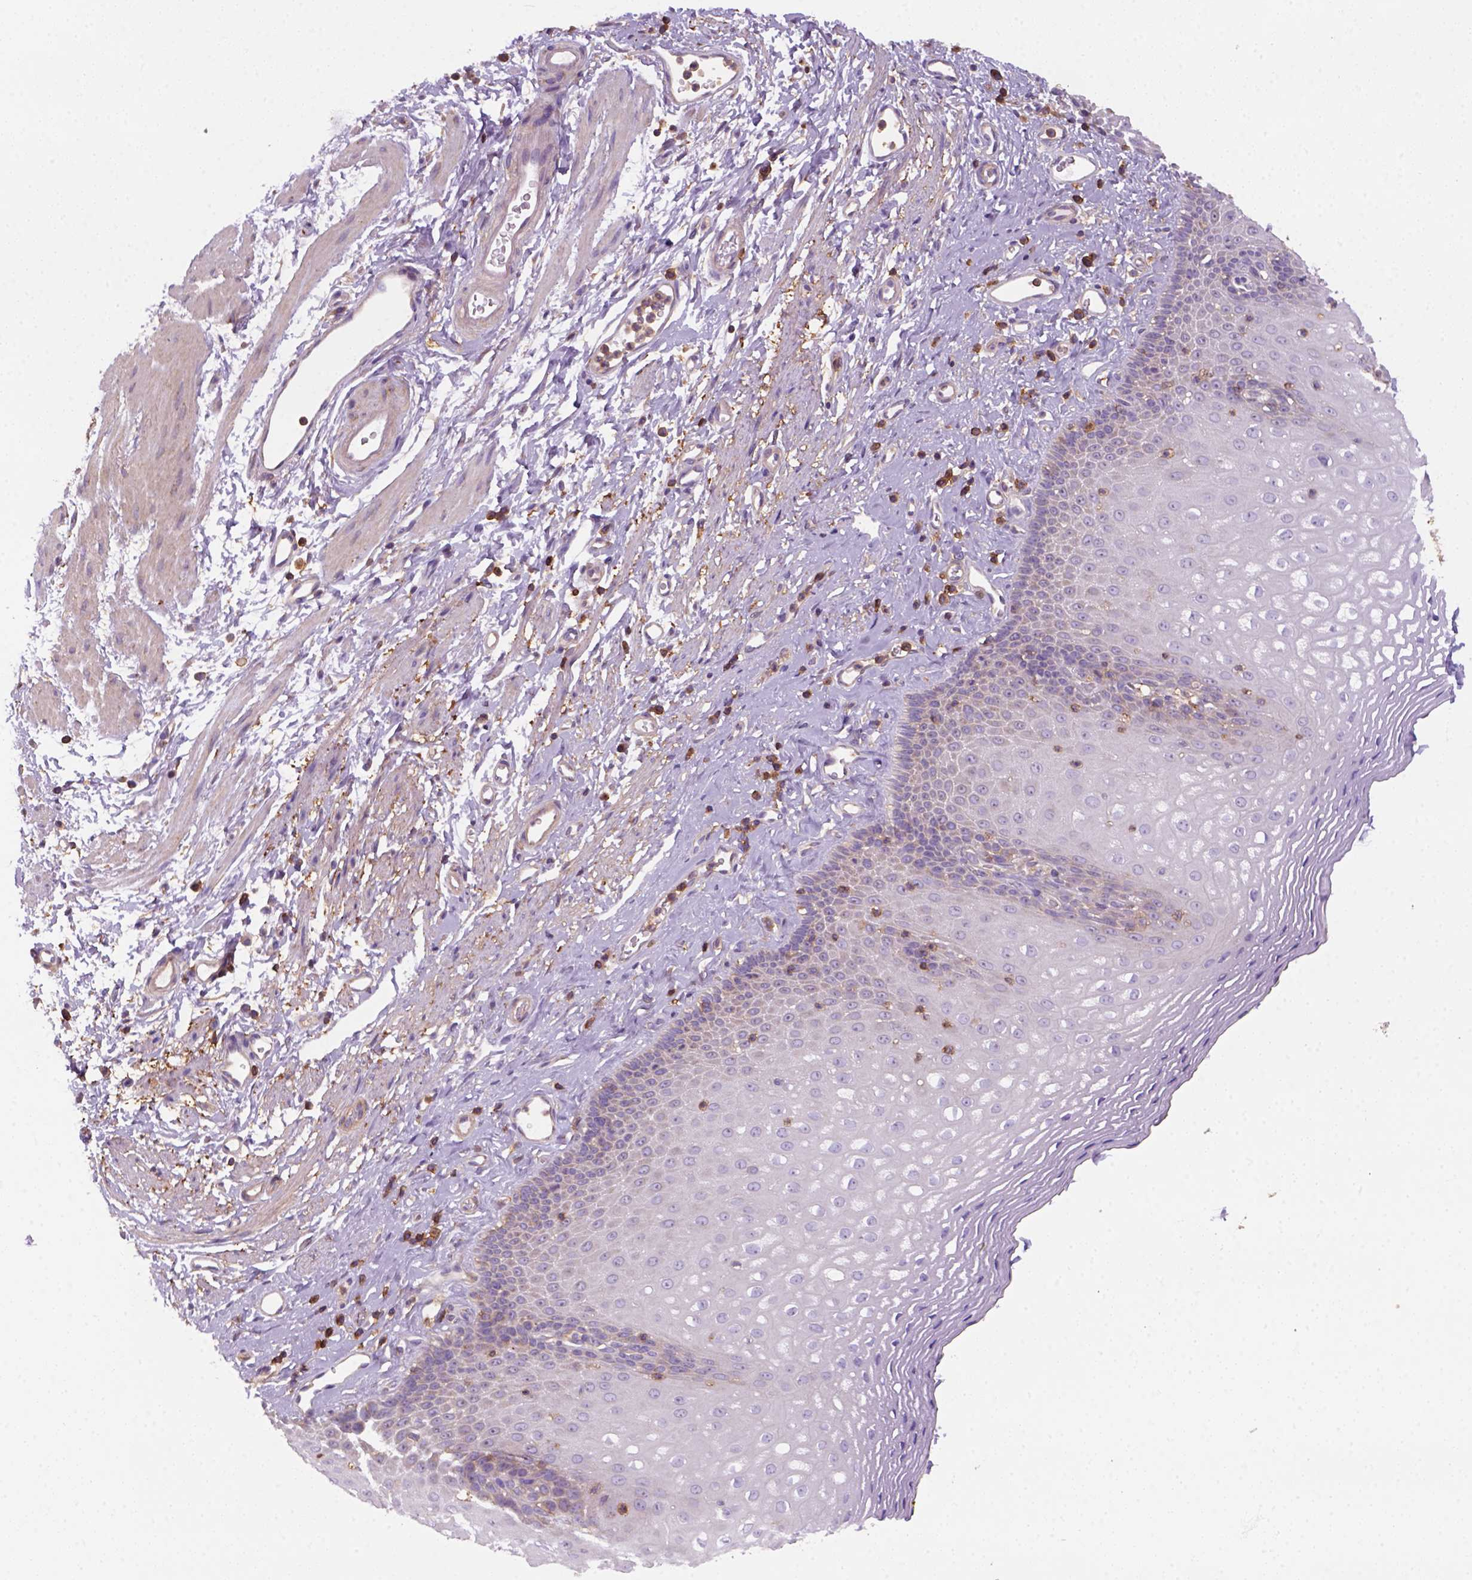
{"staining": {"intensity": "negative", "quantity": "none", "location": "none"}, "tissue": "esophagus", "cell_type": "Squamous epithelial cells", "image_type": "normal", "snomed": [{"axis": "morphology", "description": "Normal tissue, NOS"}, {"axis": "topography", "description": "Esophagus"}], "caption": "A high-resolution micrograph shows immunohistochemistry staining of unremarkable esophagus, which demonstrates no significant staining in squamous epithelial cells.", "gene": "GPRC5D", "patient": {"sex": "female", "age": 68}}